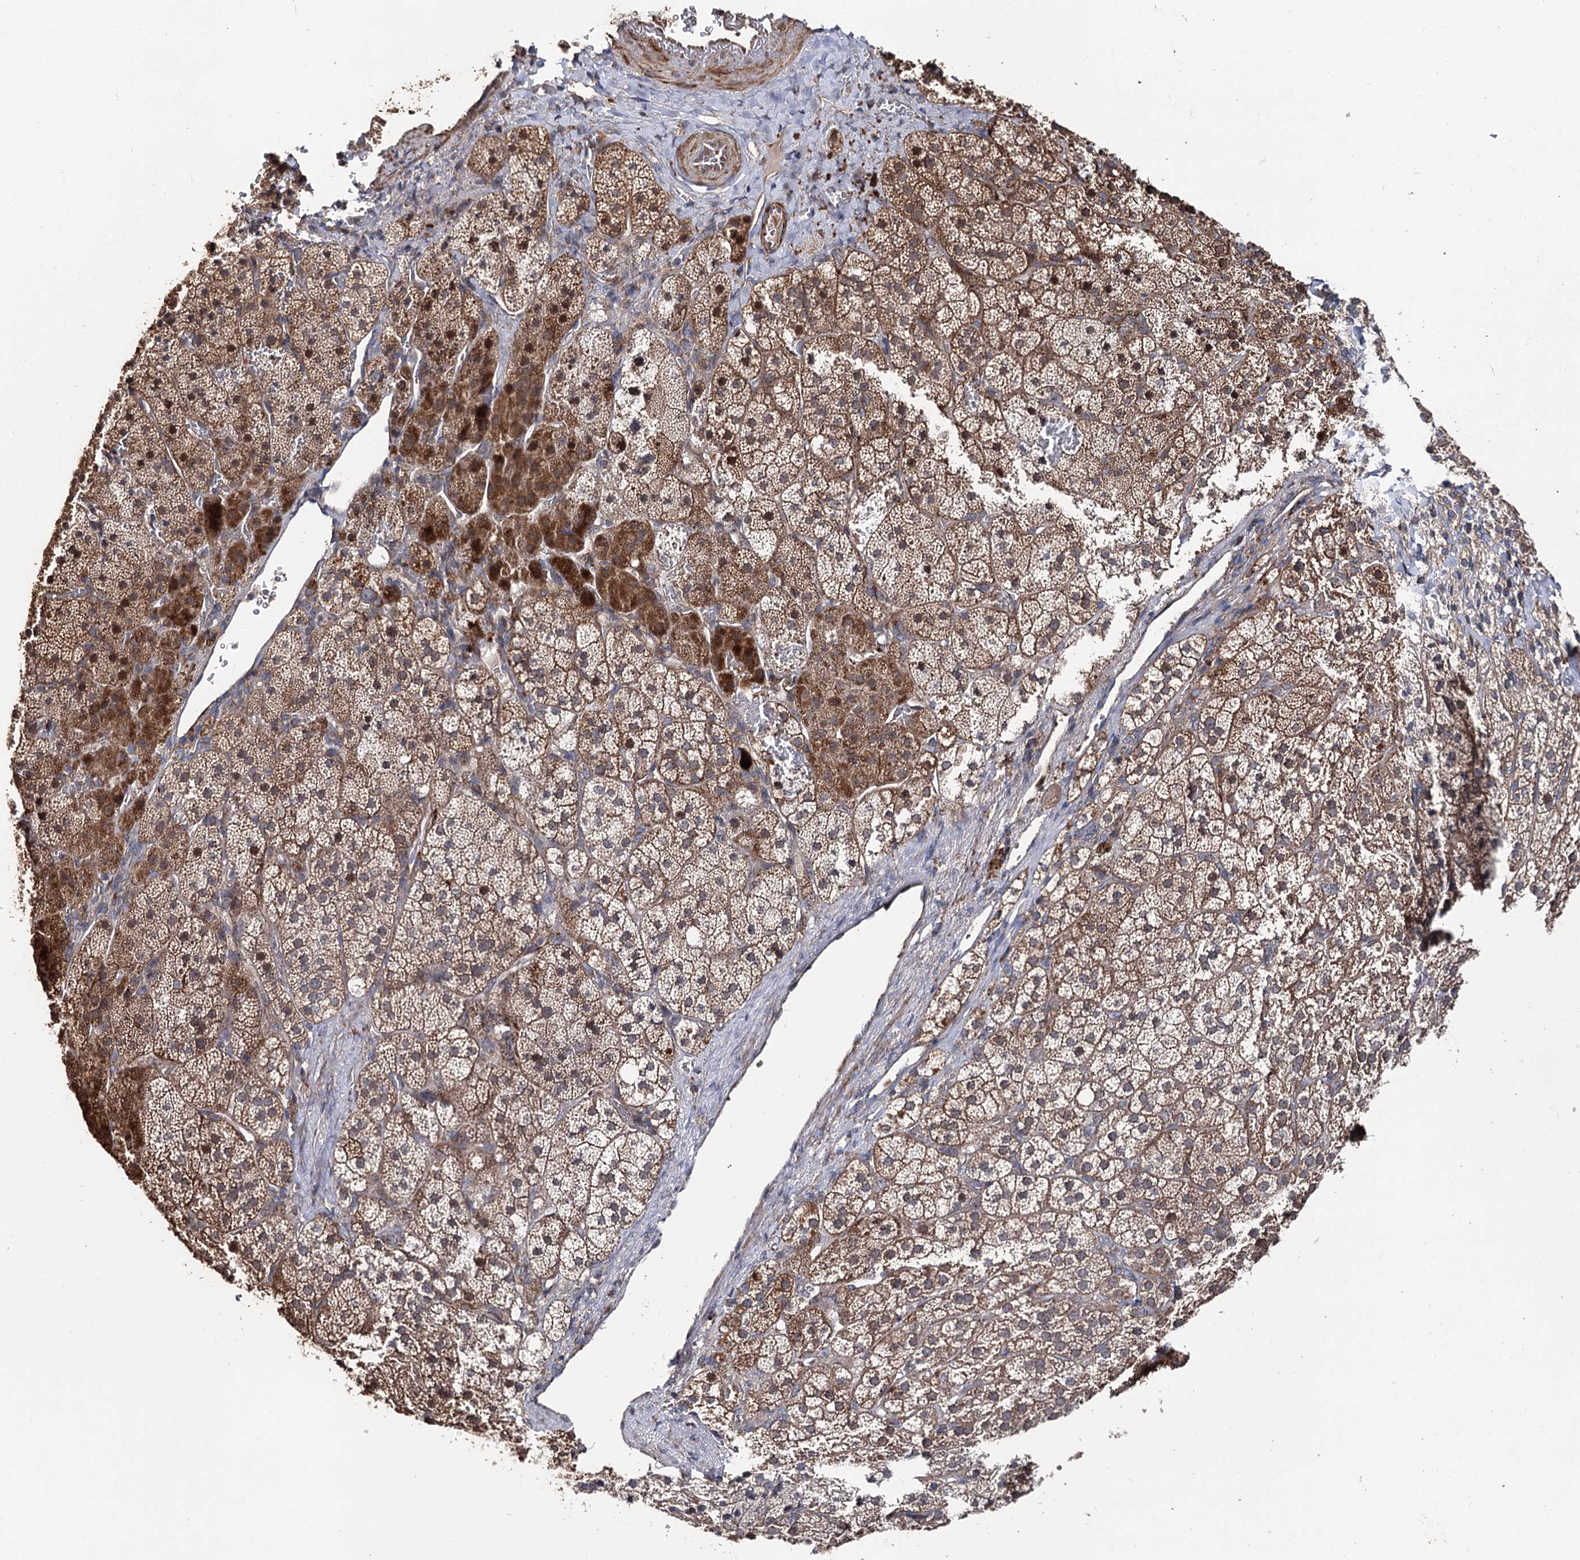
{"staining": {"intensity": "strong", "quantity": "25%-75%", "location": "cytoplasmic/membranous"}, "tissue": "adrenal gland", "cell_type": "Glandular cells", "image_type": "normal", "snomed": [{"axis": "morphology", "description": "Normal tissue, NOS"}, {"axis": "topography", "description": "Adrenal gland"}], "caption": "Brown immunohistochemical staining in benign adrenal gland reveals strong cytoplasmic/membranous positivity in approximately 25%-75% of glandular cells.", "gene": "MINDY3", "patient": {"sex": "female", "age": 44}}